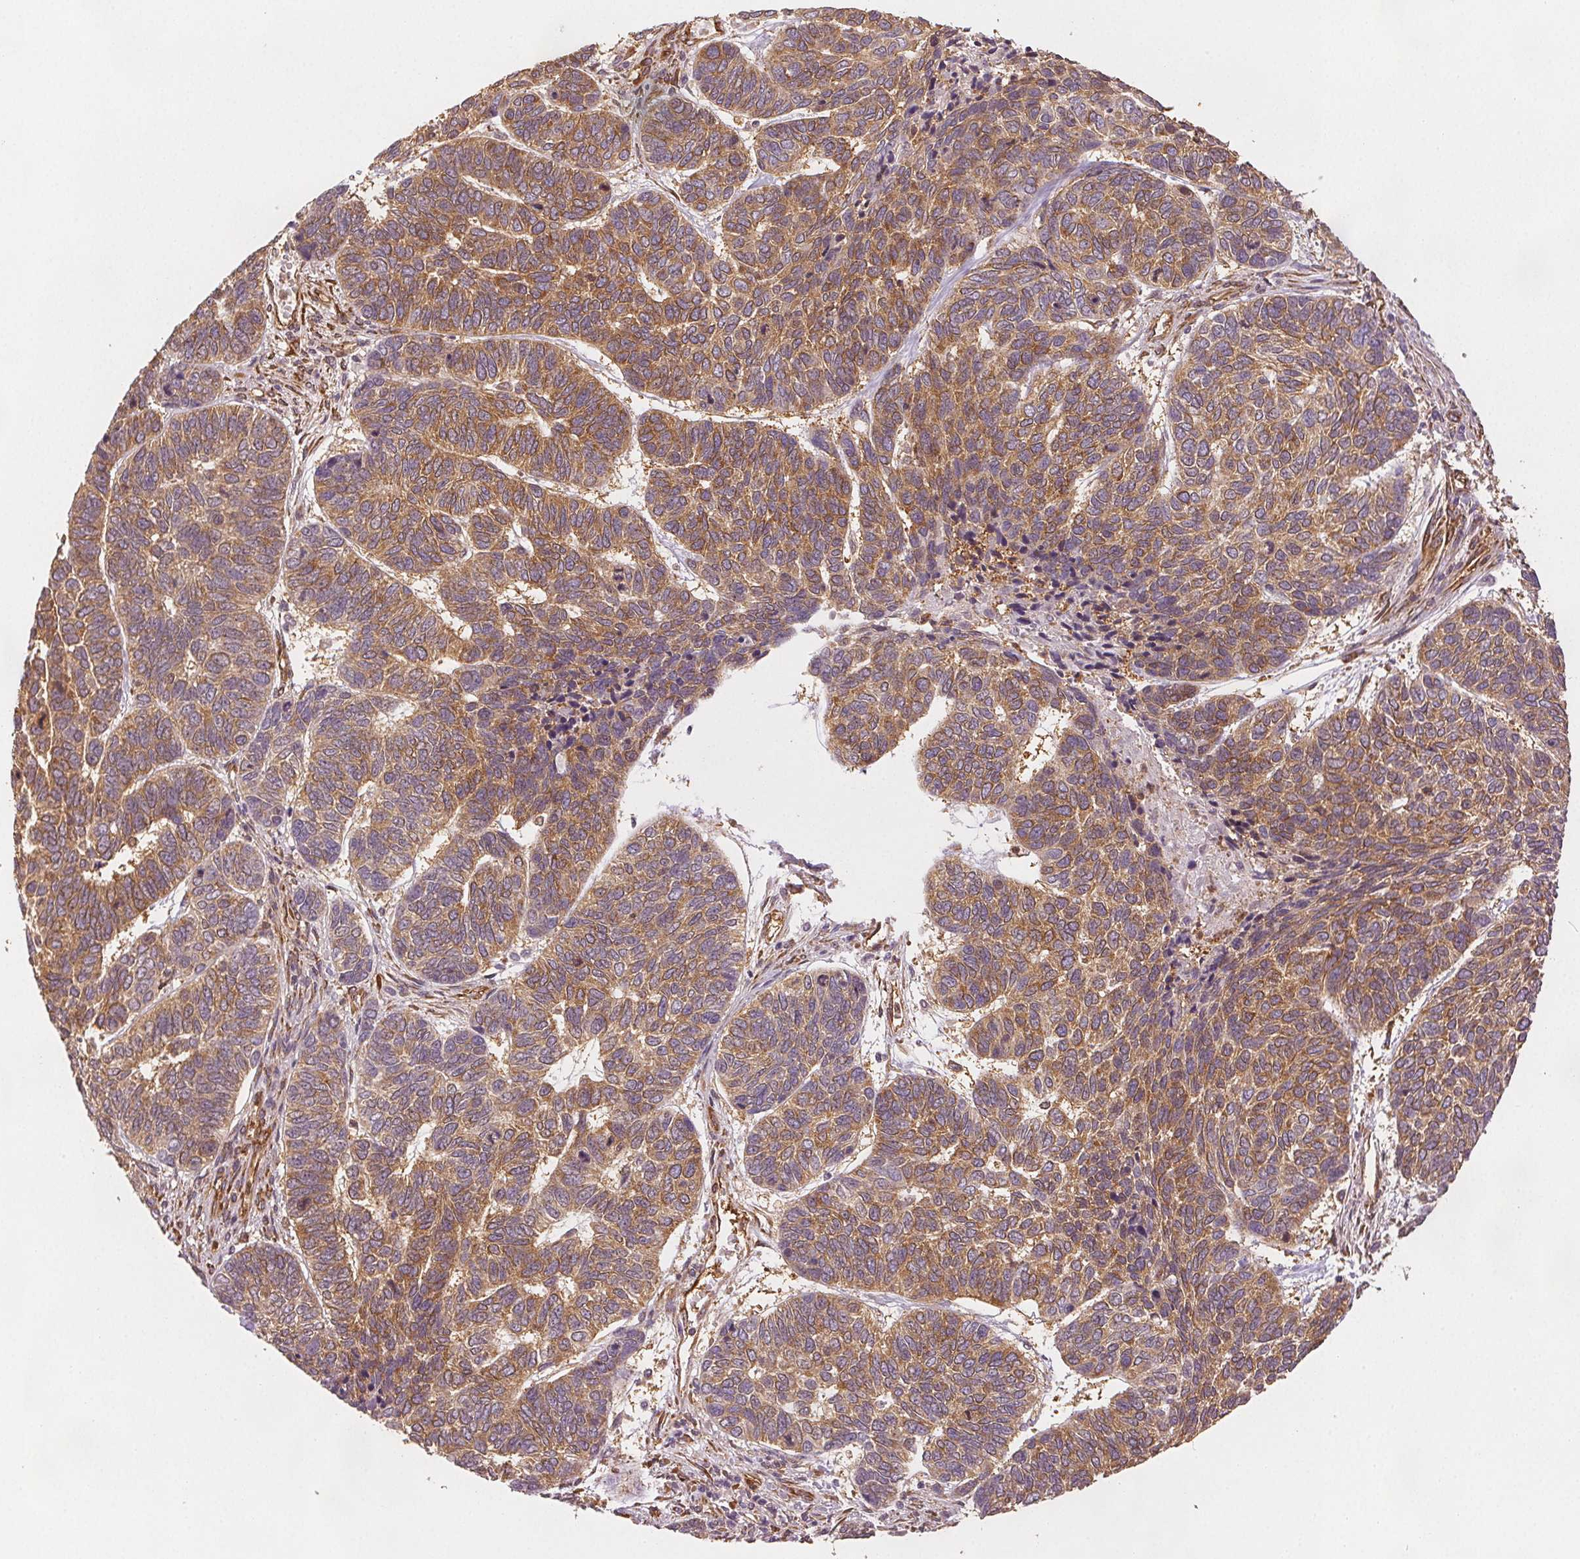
{"staining": {"intensity": "weak", "quantity": ">75%", "location": "cytoplasmic/membranous"}, "tissue": "skin cancer", "cell_type": "Tumor cells", "image_type": "cancer", "snomed": [{"axis": "morphology", "description": "Basal cell carcinoma"}, {"axis": "topography", "description": "Skin"}], "caption": "A micrograph of human skin cancer stained for a protein demonstrates weak cytoplasmic/membranous brown staining in tumor cells.", "gene": "DIAPH2", "patient": {"sex": "female", "age": 65}}